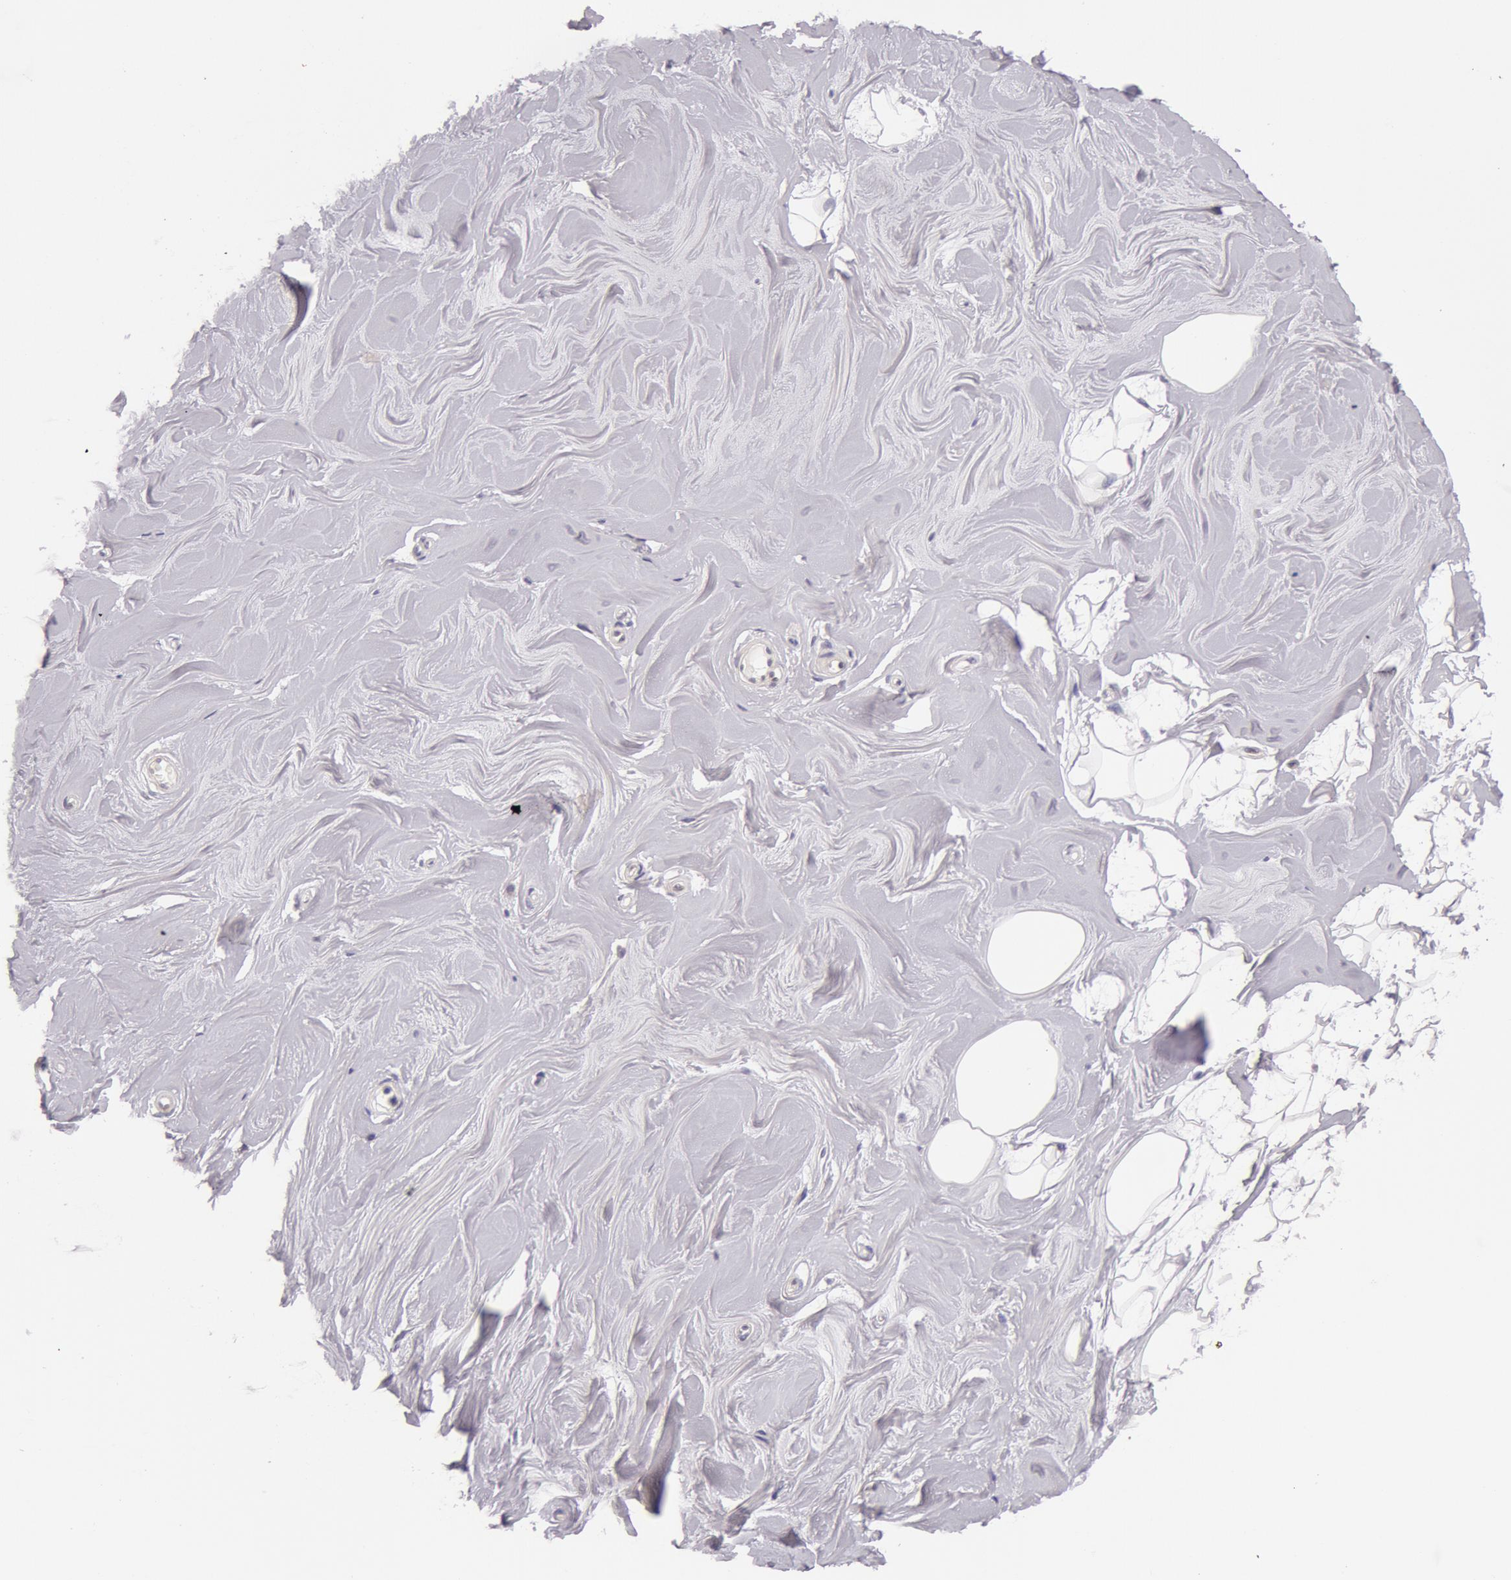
{"staining": {"intensity": "negative", "quantity": "none", "location": "none"}, "tissue": "adipose tissue", "cell_type": "Adipocytes", "image_type": "normal", "snomed": [{"axis": "morphology", "description": "Normal tissue, NOS"}, {"axis": "topography", "description": "Breast"}], "caption": "The photomicrograph exhibits no staining of adipocytes in normal adipose tissue.", "gene": "KRT18", "patient": {"sex": "female", "age": 44}}